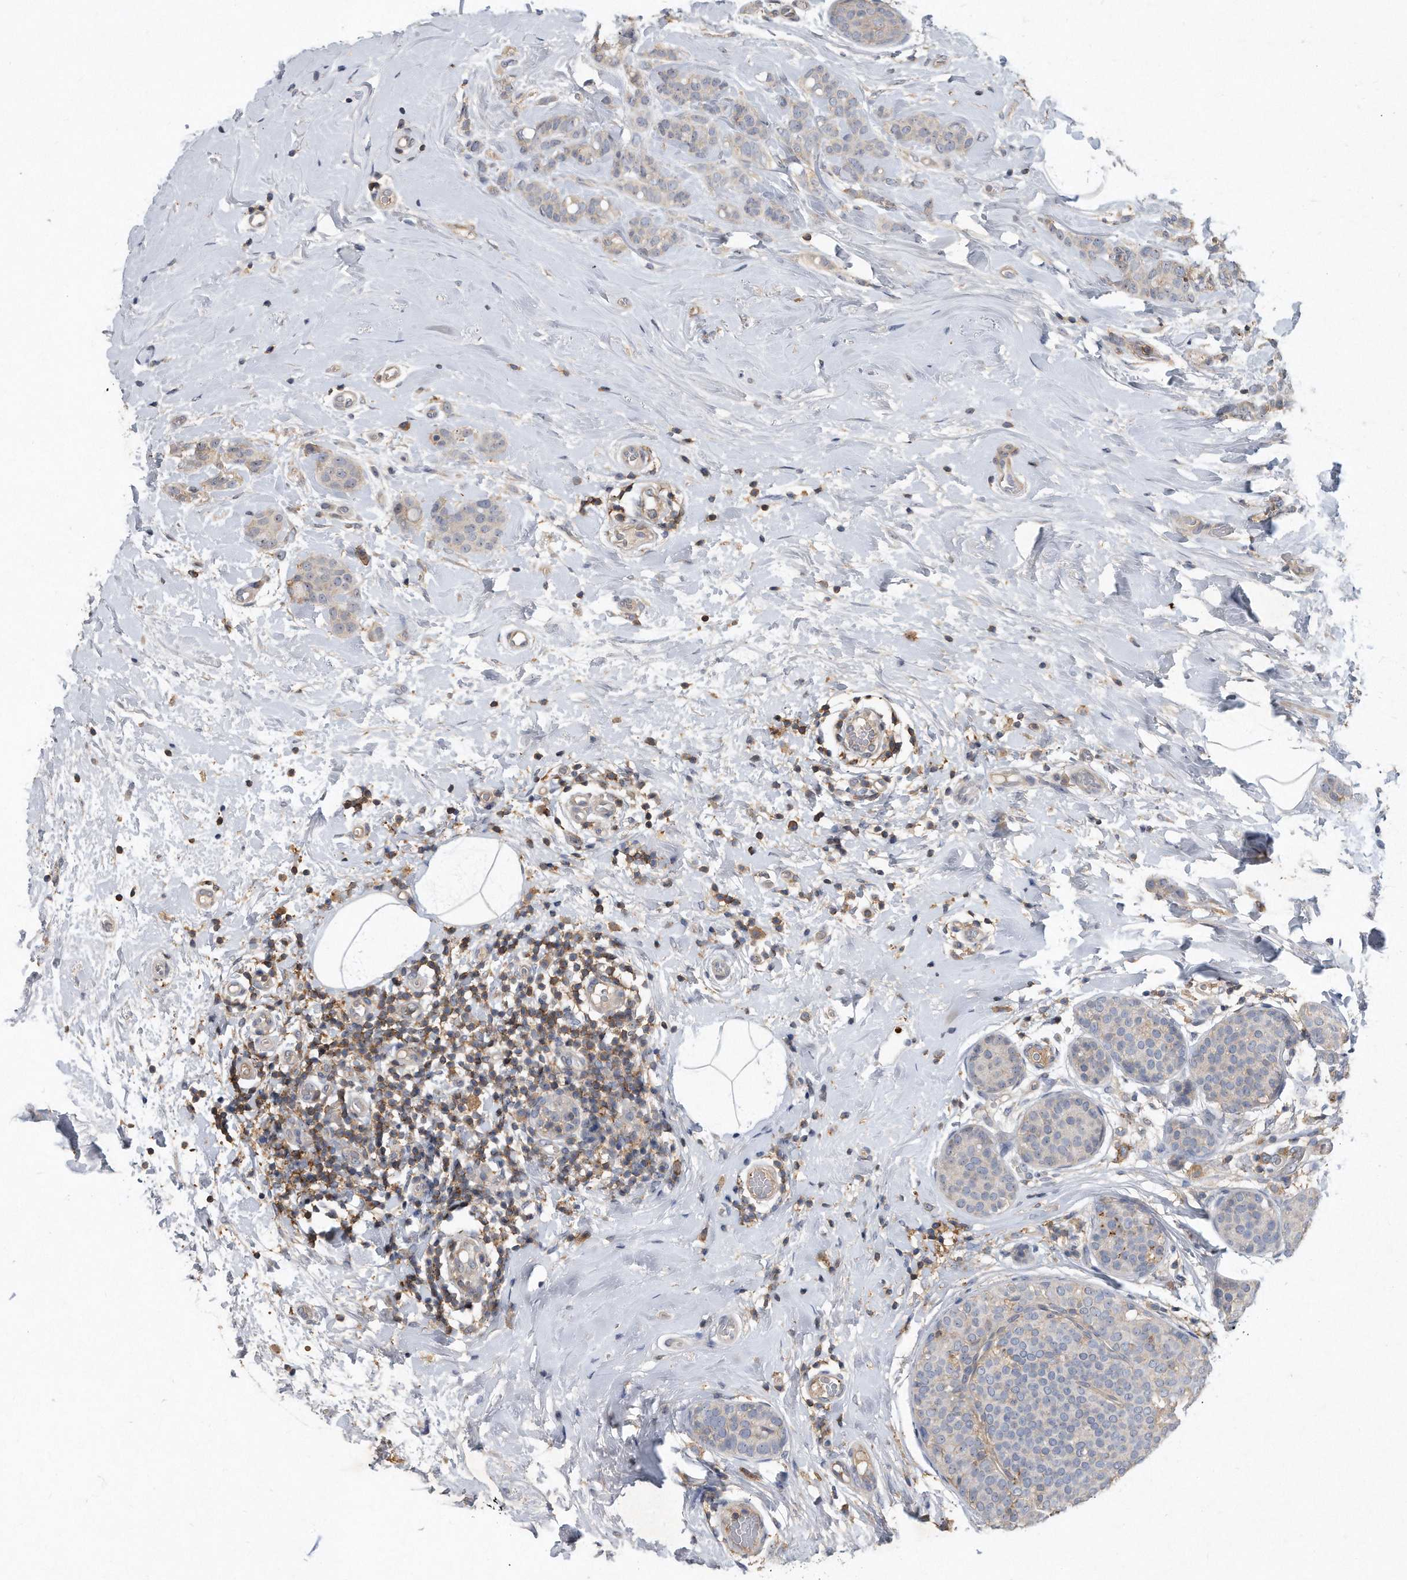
{"staining": {"intensity": "negative", "quantity": "none", "location": "none"}, "tissue": "breast cancer", "cell_type": "Tumor cells", "image_type": "cancer", "snomed": [{"axis": "morphology", "description": "Lobular carcinoma, in situ"}, {"axis": "morphology", "description": "Lobular carcinoma"}, {"axis": "topography", "description": "Breast"}], "caption": "A high-resolution image shows IHC staining of breast lobular carcinoma, which shows no significant positivity in tumor cells. (DAB immunohistochemistry, high magnification).", "gene": "PGBD2", "patient": {"sex": "female", "age": 41}}